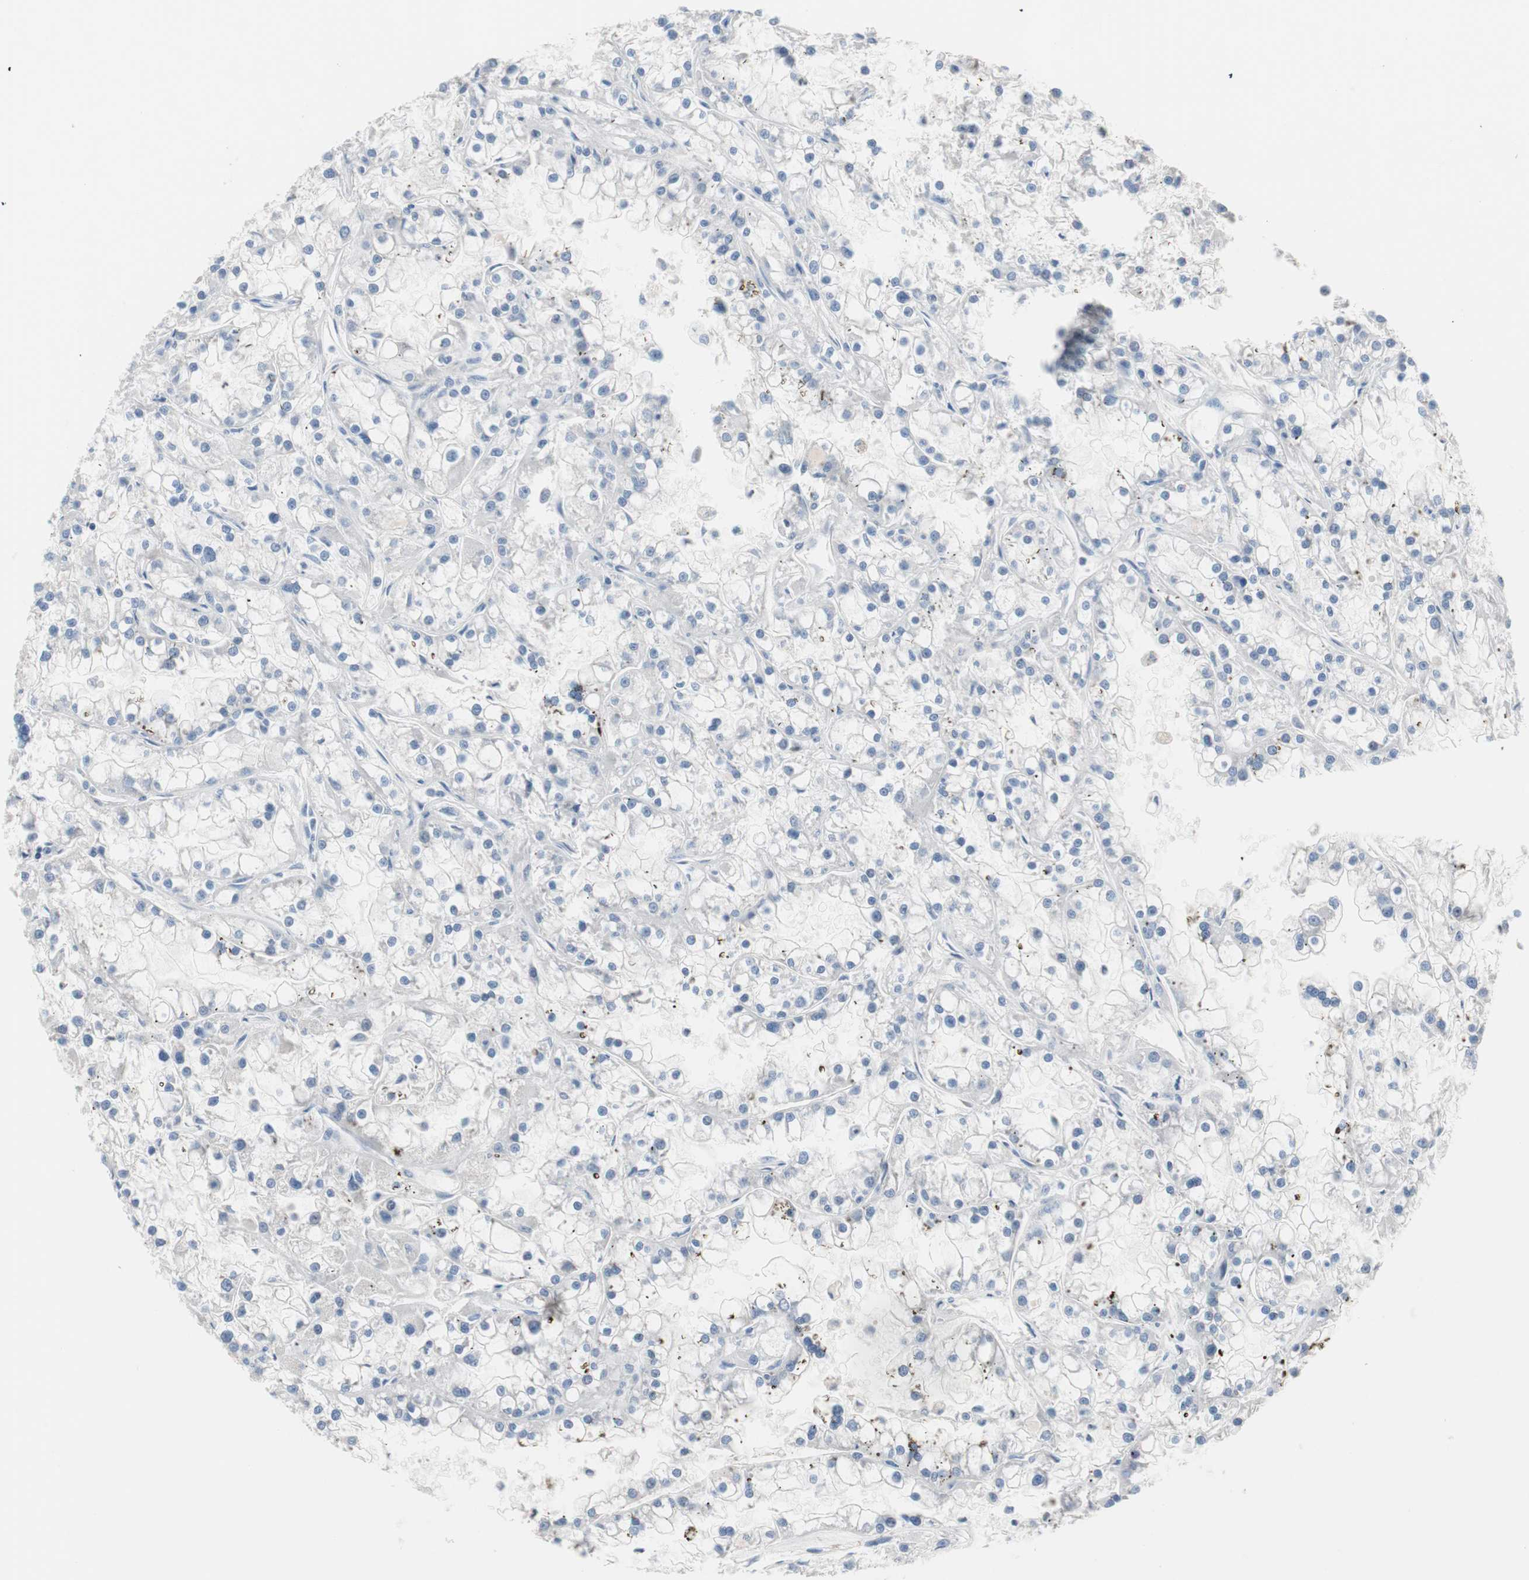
{"staining": {"intensity": "negative", "quantity": "none", "location": "none"}, "tissue": "renal cancer", "cell_type": "Tumor cells", "image_type": "cancer", "snomed": [{"axis": "morphology", "description": "Adenocarcinoma, NOS"}, {"axis": "topography", "description": "Kidney"}], "caption": "This is an immunohistochemistry (IHC) micrograph of human renal adenocarcinoma. There is no expression in tumor cells.", "gene": "ULBP1", "patient": {"sex": "female", "age": 52}}